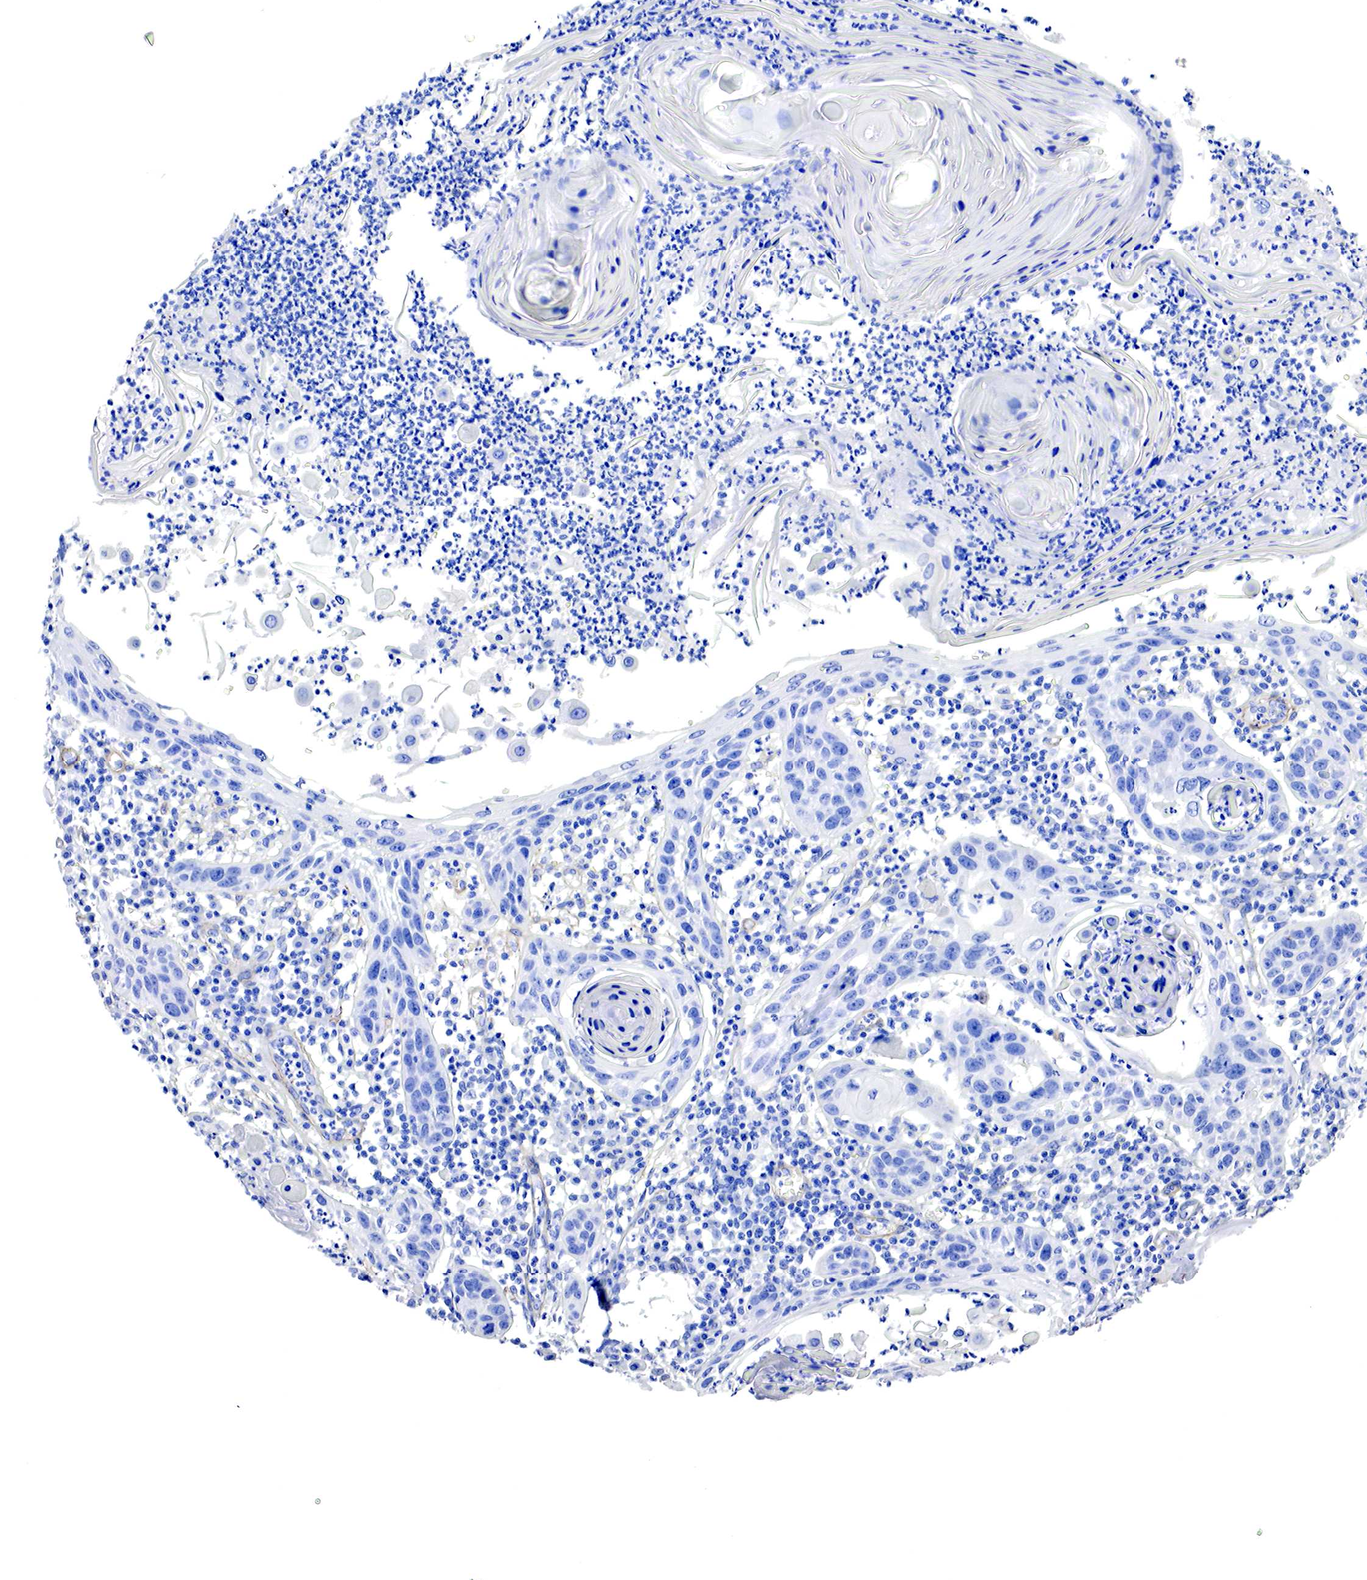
{"staining": {"intensity": "negative", "quantity": "none", "location": "none"}, "tissue": "skin cancer", "cell_type": "Tumor cells", "image_type": "cancer", "snomed": [{"axis": "morphology", "description": "Squamous cell carcinoma, NOS"}, {"axis": "topography", "description": "Skin"}], "caption": "Immunohistochemical staining of squamous cell carcinoma (skin) reveals no significant staining in tumor cells.", "gene": "TPM1", "patient": {"sex": "female", "age": 74}}